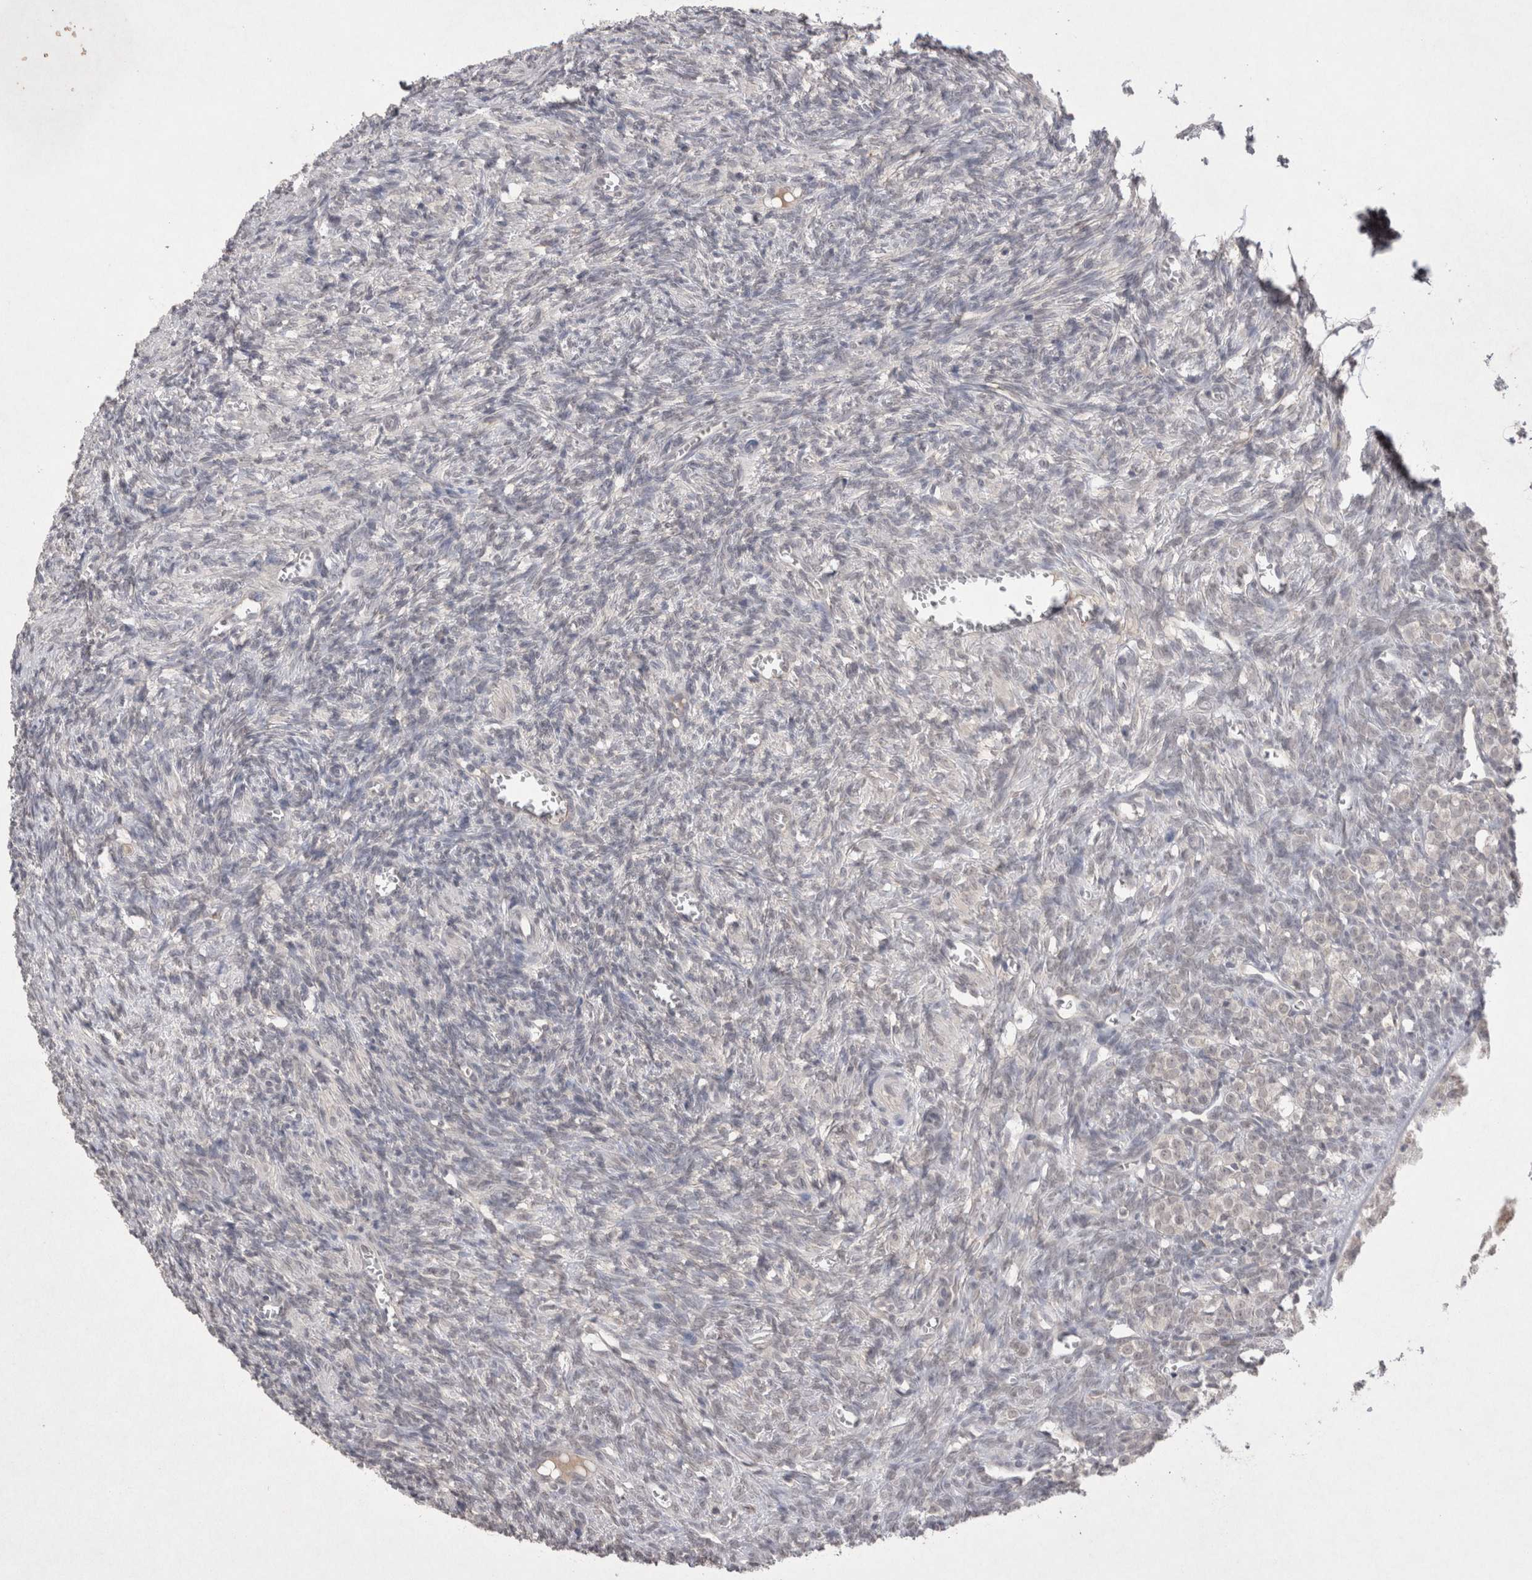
{"staining": {"intensity": "negative", "quantity": "none", "location": "none"}, "tissue": "ovary", "cell_type": "Ovarian stroma cells", "image_type": "normal", "snomed": [{"axis": "morphology", "description": "Normal tissue, NOS"}, {"axis": "topography", "description": "Ovary"}], "caption": "The image demonstrates no staining of ovarian stroma cells in normal ovary.", "gene": "LYVE1", "patient": {"sex": "female", "age": 27}}